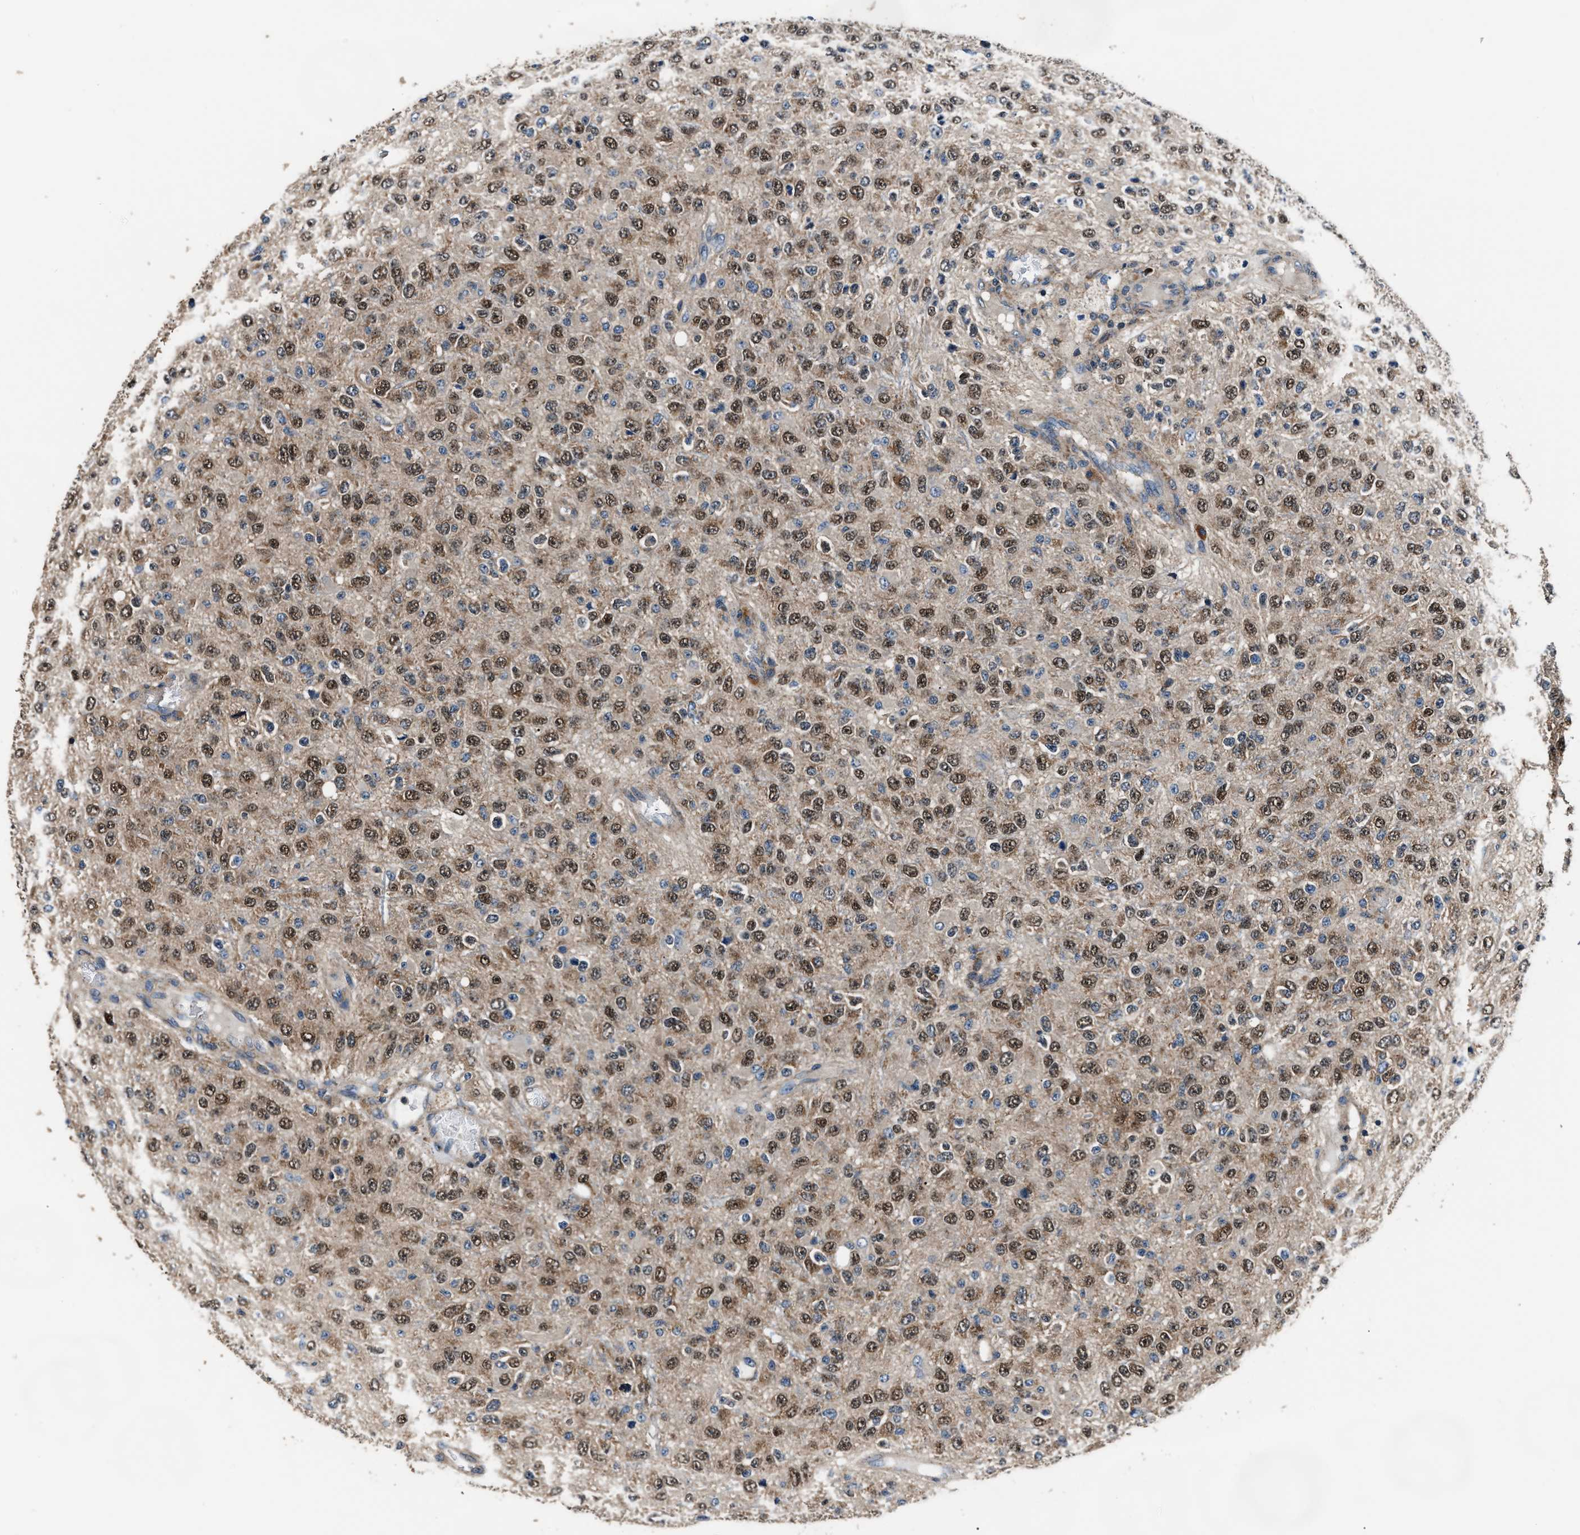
{"staining": {"intensity": "moderate", "quantity": ">75%", "location": "nuclear"}, "tissue": "glioma", "cell_type": "Tumor cells", "image_type": "cancer", "snomed": [{"axis": "morphology", "description": "Glioma, malignant, High grade"}, {"axis": "topography", "description": "pancreas cauda"}], "caption": "There is medium levels of moderate nuclear expression in tumor cells of malignant glioma (high-grade), as demonstrated by immunohistochemical staining (brown color).", "gene": "IMPDH2", "patient": {"sex": "male", "age": 60}}